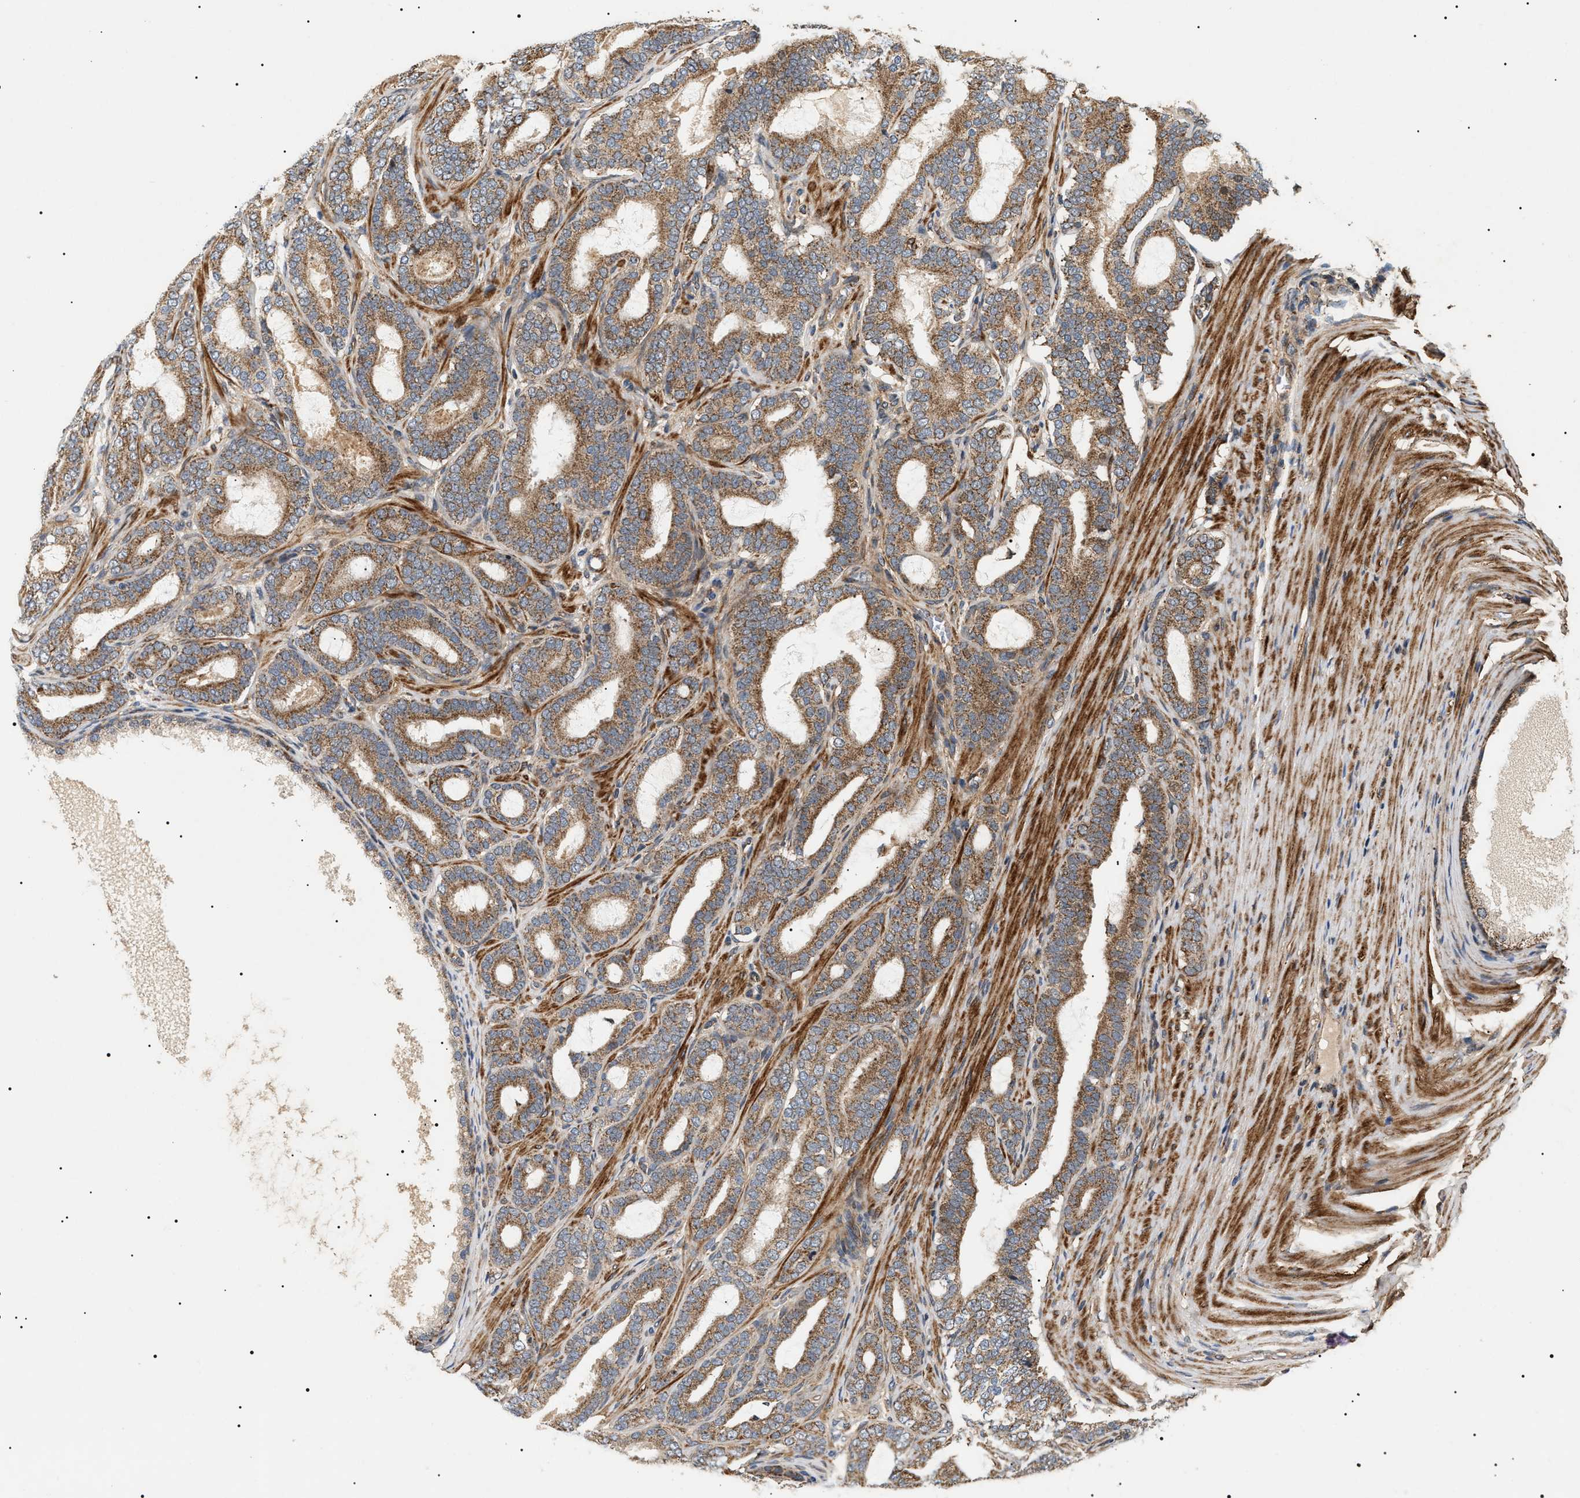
{"staining": {"intensity": "moderate", "quantity": ">75%", "location": "cytoplasmic/membranous"}, "tissue": "prostate cancer", "cell_type": "Tumor cells", "image_type": "cancer", "snomed": [{"axis": "morphology", "description": "Adenocarcinoma, High grade"}, {"axis": "topography", "description": "Prostate"}], "caption": "IHC histopathology image of human prostate adenocarcinoma (high-grade) stained for a protein (brown), which demonstrates medium levels of moderate cytoplasmic/membranous positivity in about >75% of tumor cells.", "gene": "ZBTB26", "patient": {"sex": "male", "age": 60}}